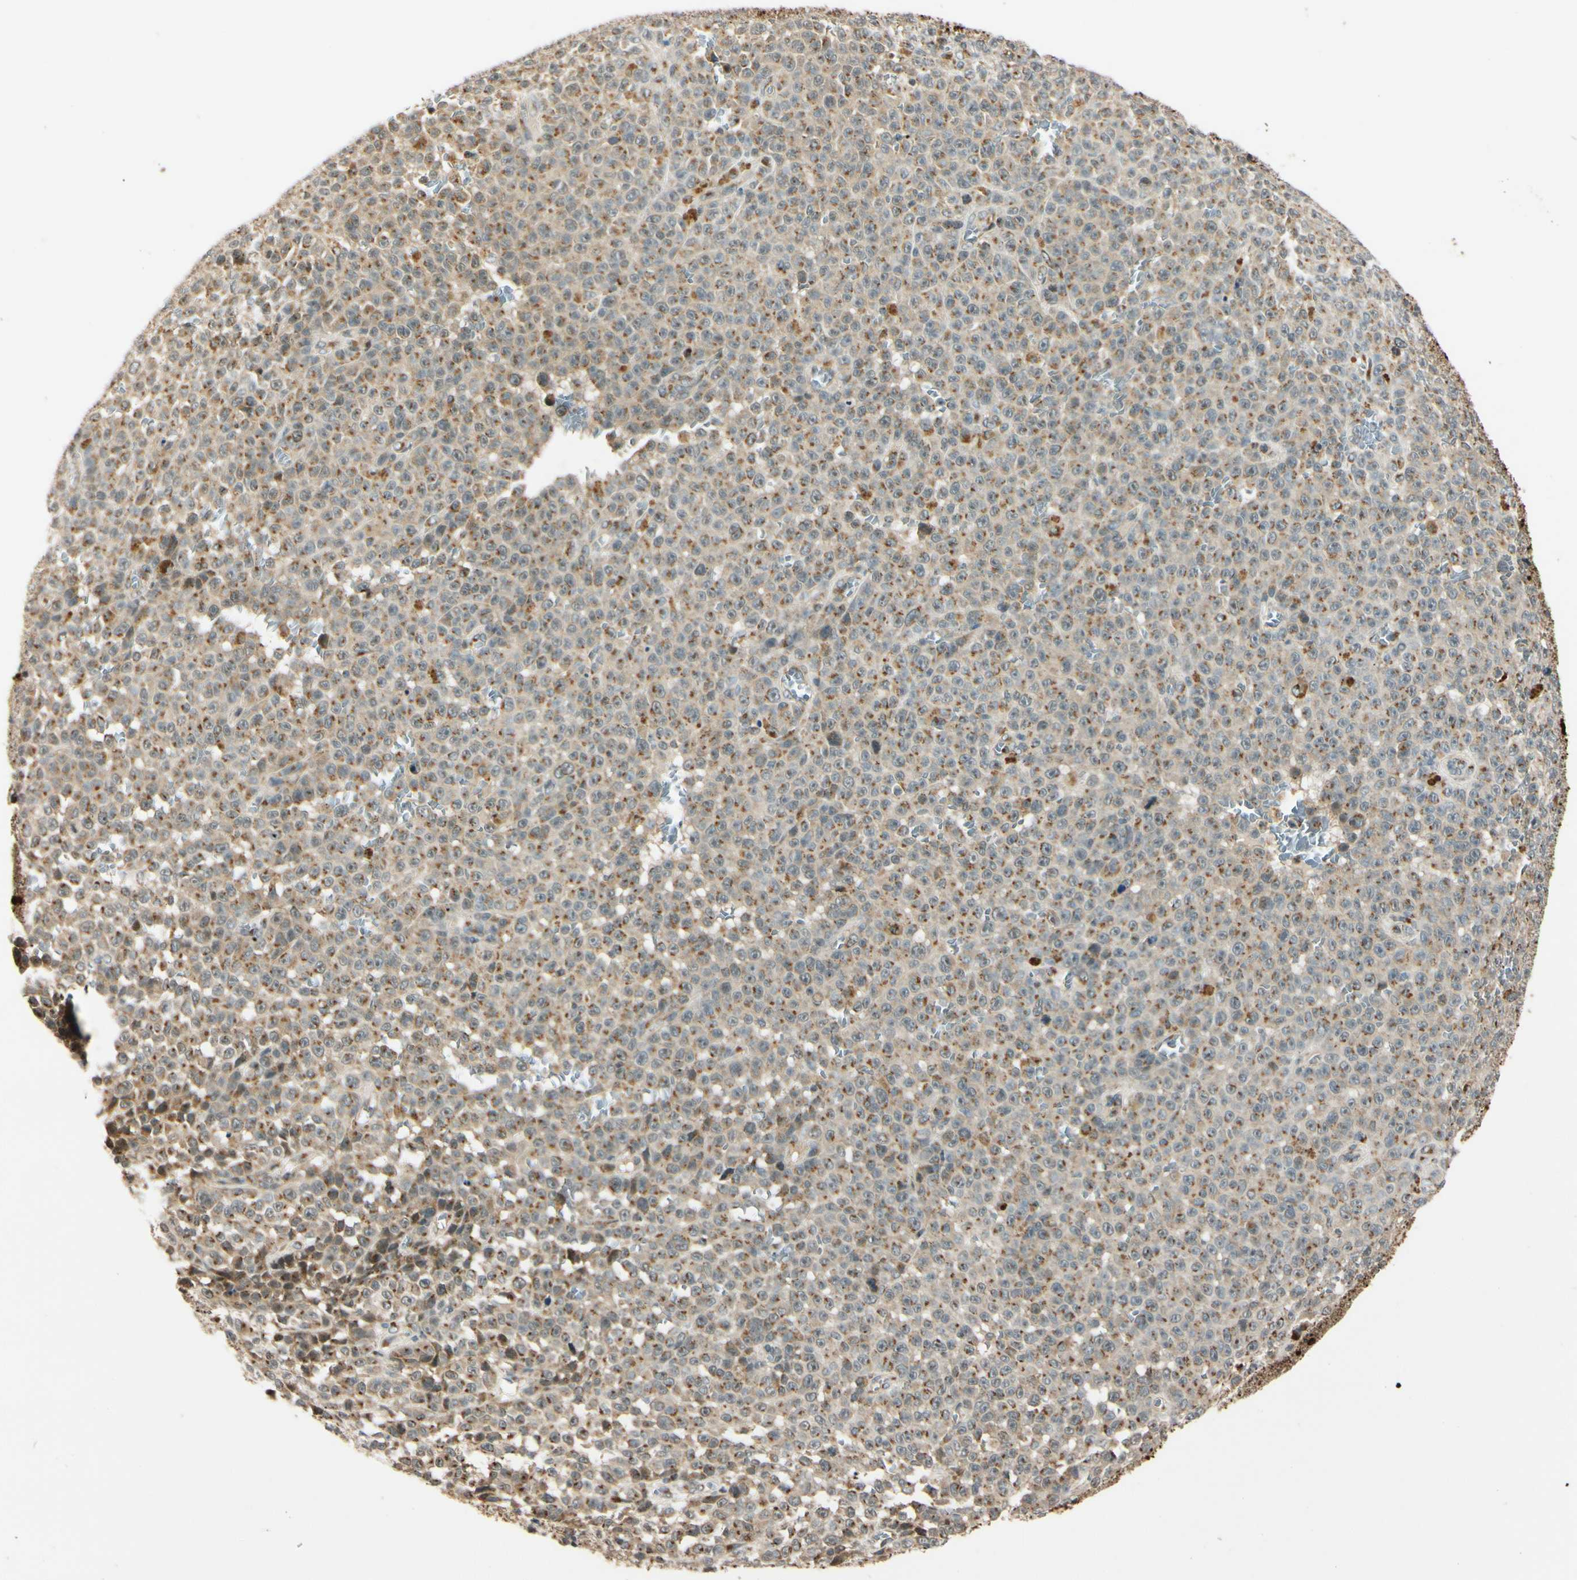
{"staining": {"intensity": "weak", "quantity": ">75%", "location": "cytoplasmic/membranous"}, "tissue": "melanoma", "cell_type": "Tumor cells", "image_type": "cancer", "snomed": [{"axis": "morphology", "description": "Malignant melanoma, NOS"}, {"axis": "topography", "description": "Skin"}], "caption": "Malignant melanoma stained with DAB (3,3'-diaminobenzidine) immunohistochemistry reveals low levels of weak cytoplasmic/membranous staining in about >75% of tumor cells. (Brightfield microscopy of DAB IHC at high magnification).", "gene": "NEO1", "patient": {"sex": "female", "age": 82}}